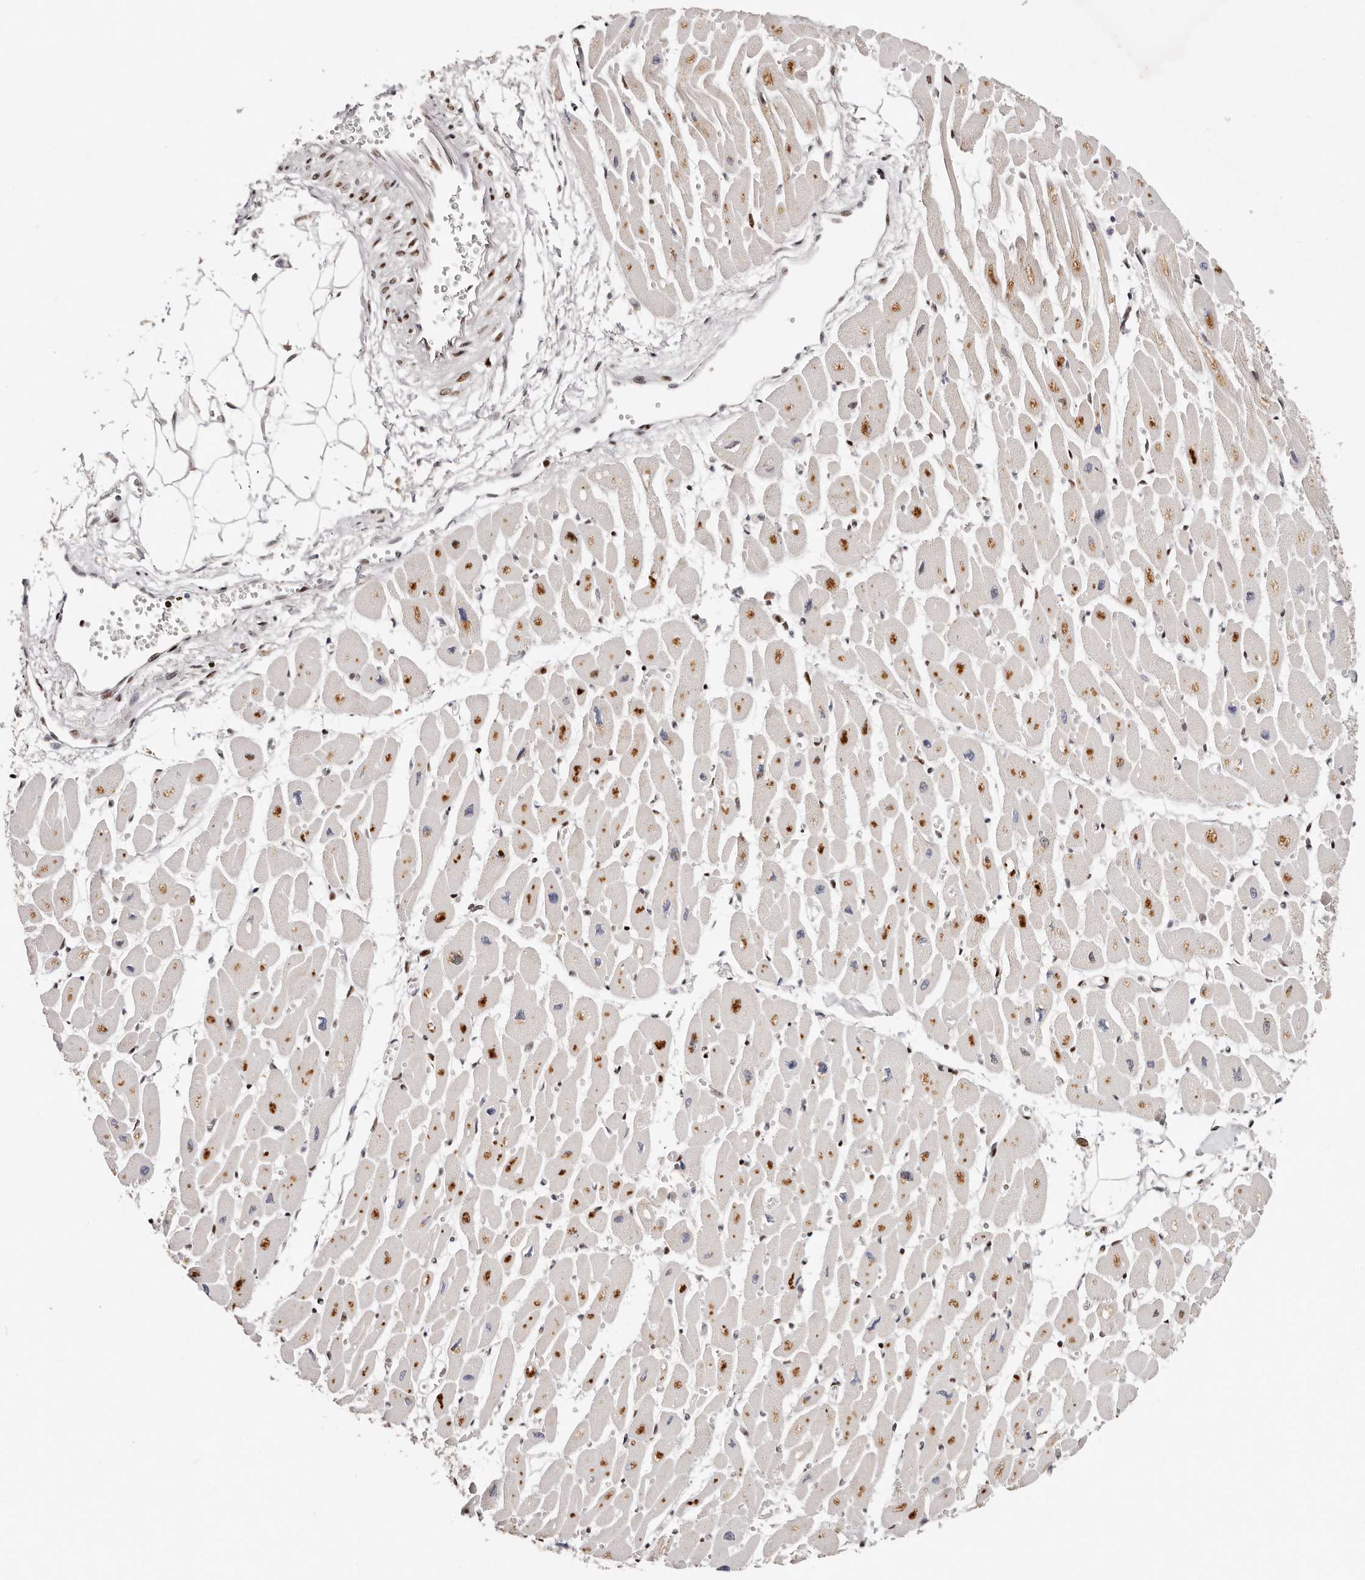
{"staining": {"intensity": "strong", "quantity": "<25%", "location": "cytoplasmic/membranous"}, "tissue": "heart muscle", "cell_type": "Cardiomyocytes", "image_type": "normal", "snomed": [{"axis": "morphology", "description": "Normal tissue, NOS"}, {"axis": "topography", "description": "Heart"}], "caption": "Strong cytoplasmic/membranous expression is identified in approximately <25% of cardiomyocytes in benign heart muscle. Using DAB (3,3'-diaminobenzidine) (brown) and hematoxylin (blue) stains, captured at high magnification using brightfield microscopy.", "gene": "IQGAP3", "patient": {"sex": "female", "age": 54}}